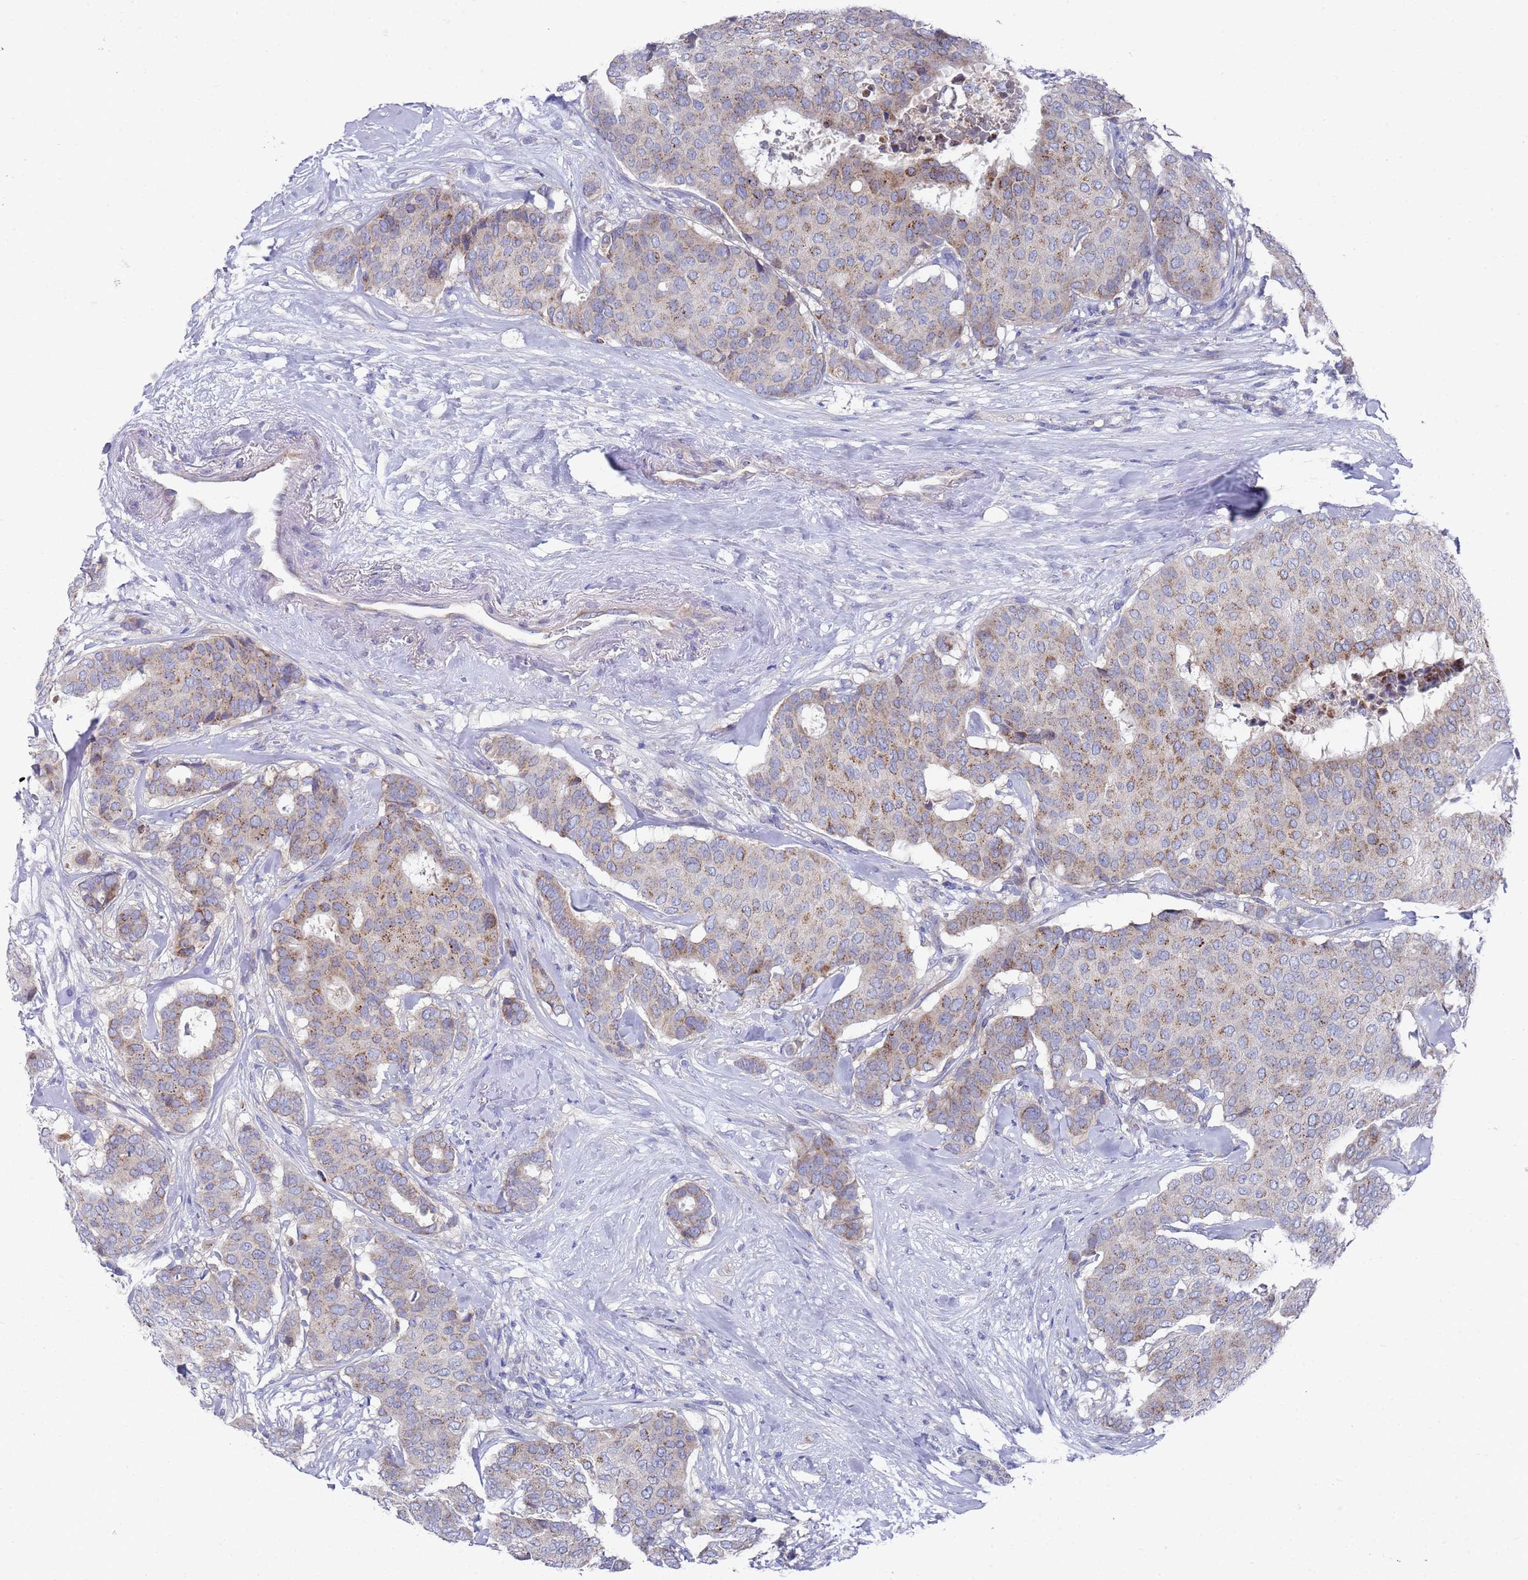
{"staining": {"intensity": "moderate", "quantity": "25%-75%", "location": "cytoplasmic/membranous"}, "tissue": "breast cancer", "cell_type": "Tumor cells", "image_type": "cancer", "snomed": [{"axis": "morphology", "description": "Duct carcinoma"}, {"axis": "topography", "description": "Breast"}], "caption": "Immunohistochemical staining of breast cancer shows medium levels of moderate cytoplasmic/membranous staining in about 25%-75% of tumor cells.", "gene": "NPEPPS", "patient": {"sex": "female", "age": 75}}